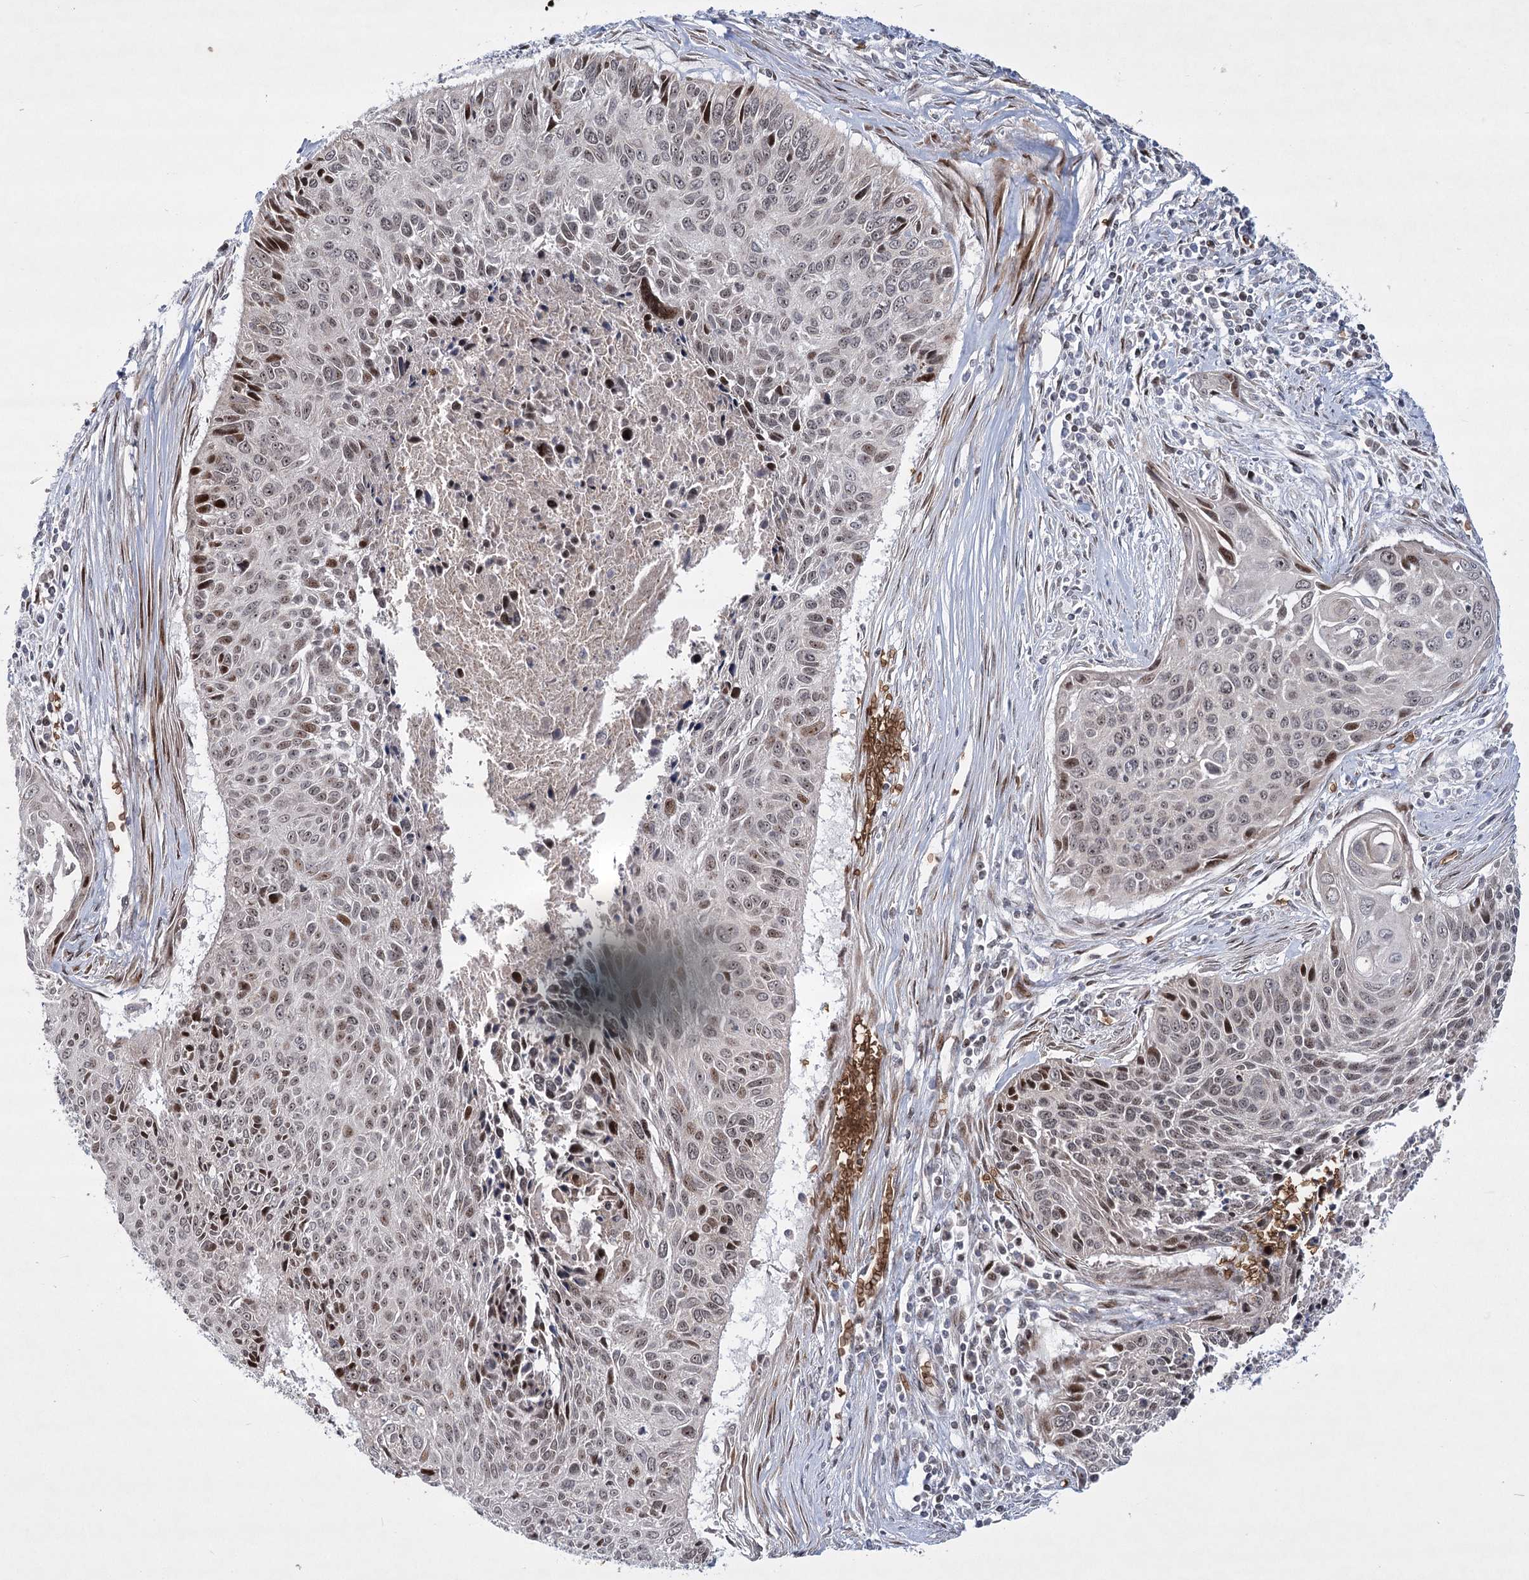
{"staining": {"intensity": "weak", "quantity": "25%-75%", "location": "nuclear"}, "tissue": "cervical cancer", "cell_type": "Tumor cells", "image_type": "cancer", "snomed": [{"axis": "morphology", "description": "Squamous cell carcinoma, NOS"}, {"axis": "topography", "description": "Cervix"}], "caption": "The histopathology image displays immunohistochemical staining of cervical cancer. There is weak nuclear staining is appreciated in approximately 25%-75% of tumor cells.", "gene": "NSMCE4A", "patient": {"sex": "female", "age": 55}}